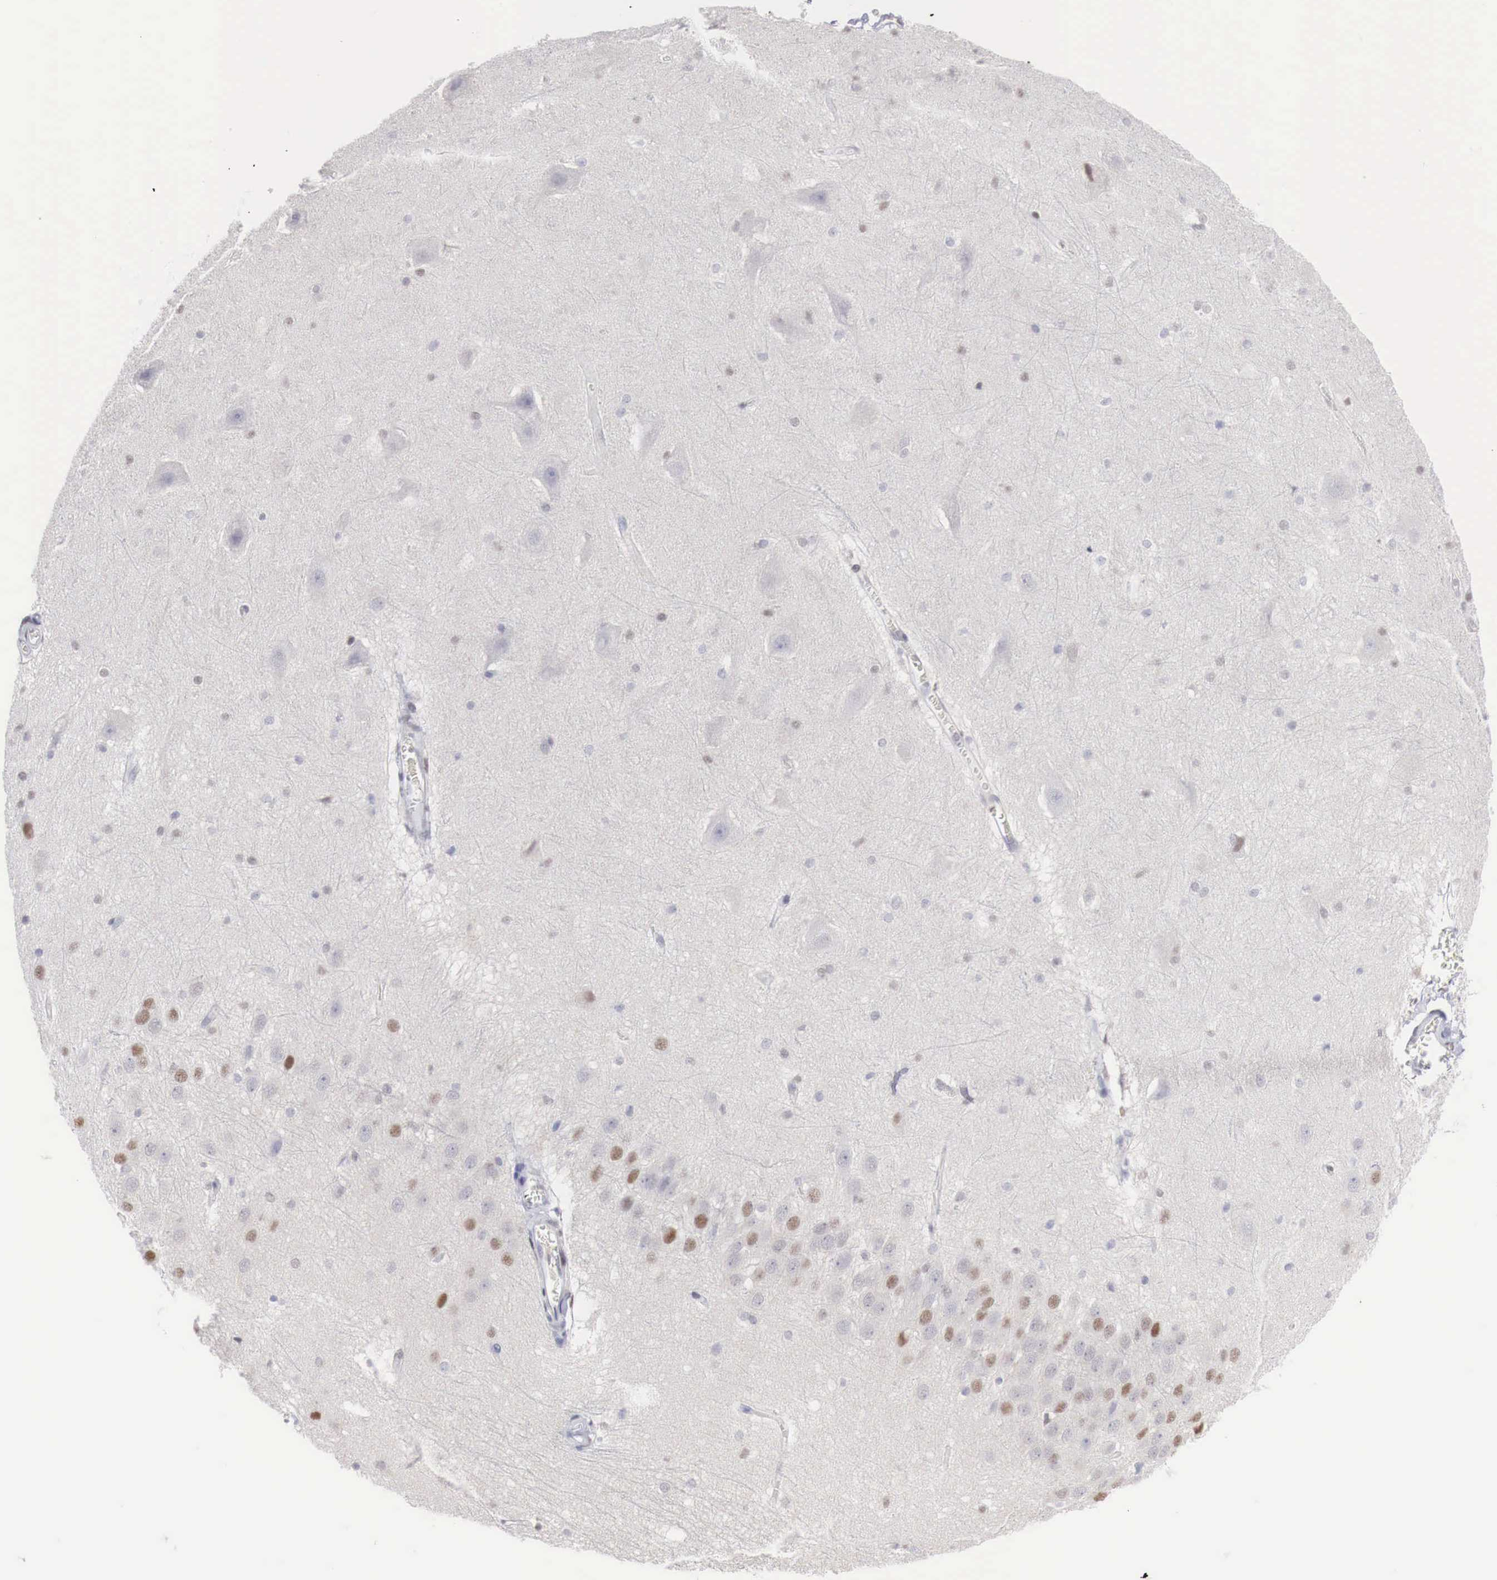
{"staining": {"intensity": "weak", "quantity": "<25%", "location": "nuclear"}, "tissue": "hippocampus", "cell_type": "Glial cells", "image_type": "normal", "snomed": [{"axis": "morphology", "description": "Normal tissue, NOS"}, {"axis": "topography", "description": "Hippocampus"}], "caption": "Immunohistochemistry micrograph of benign human hippocampus stained for a protein (brown), which demonstrates no positivity in glial cells.", "gene": "FOXP2", "patient": {"sex": "female", "age": 19}}